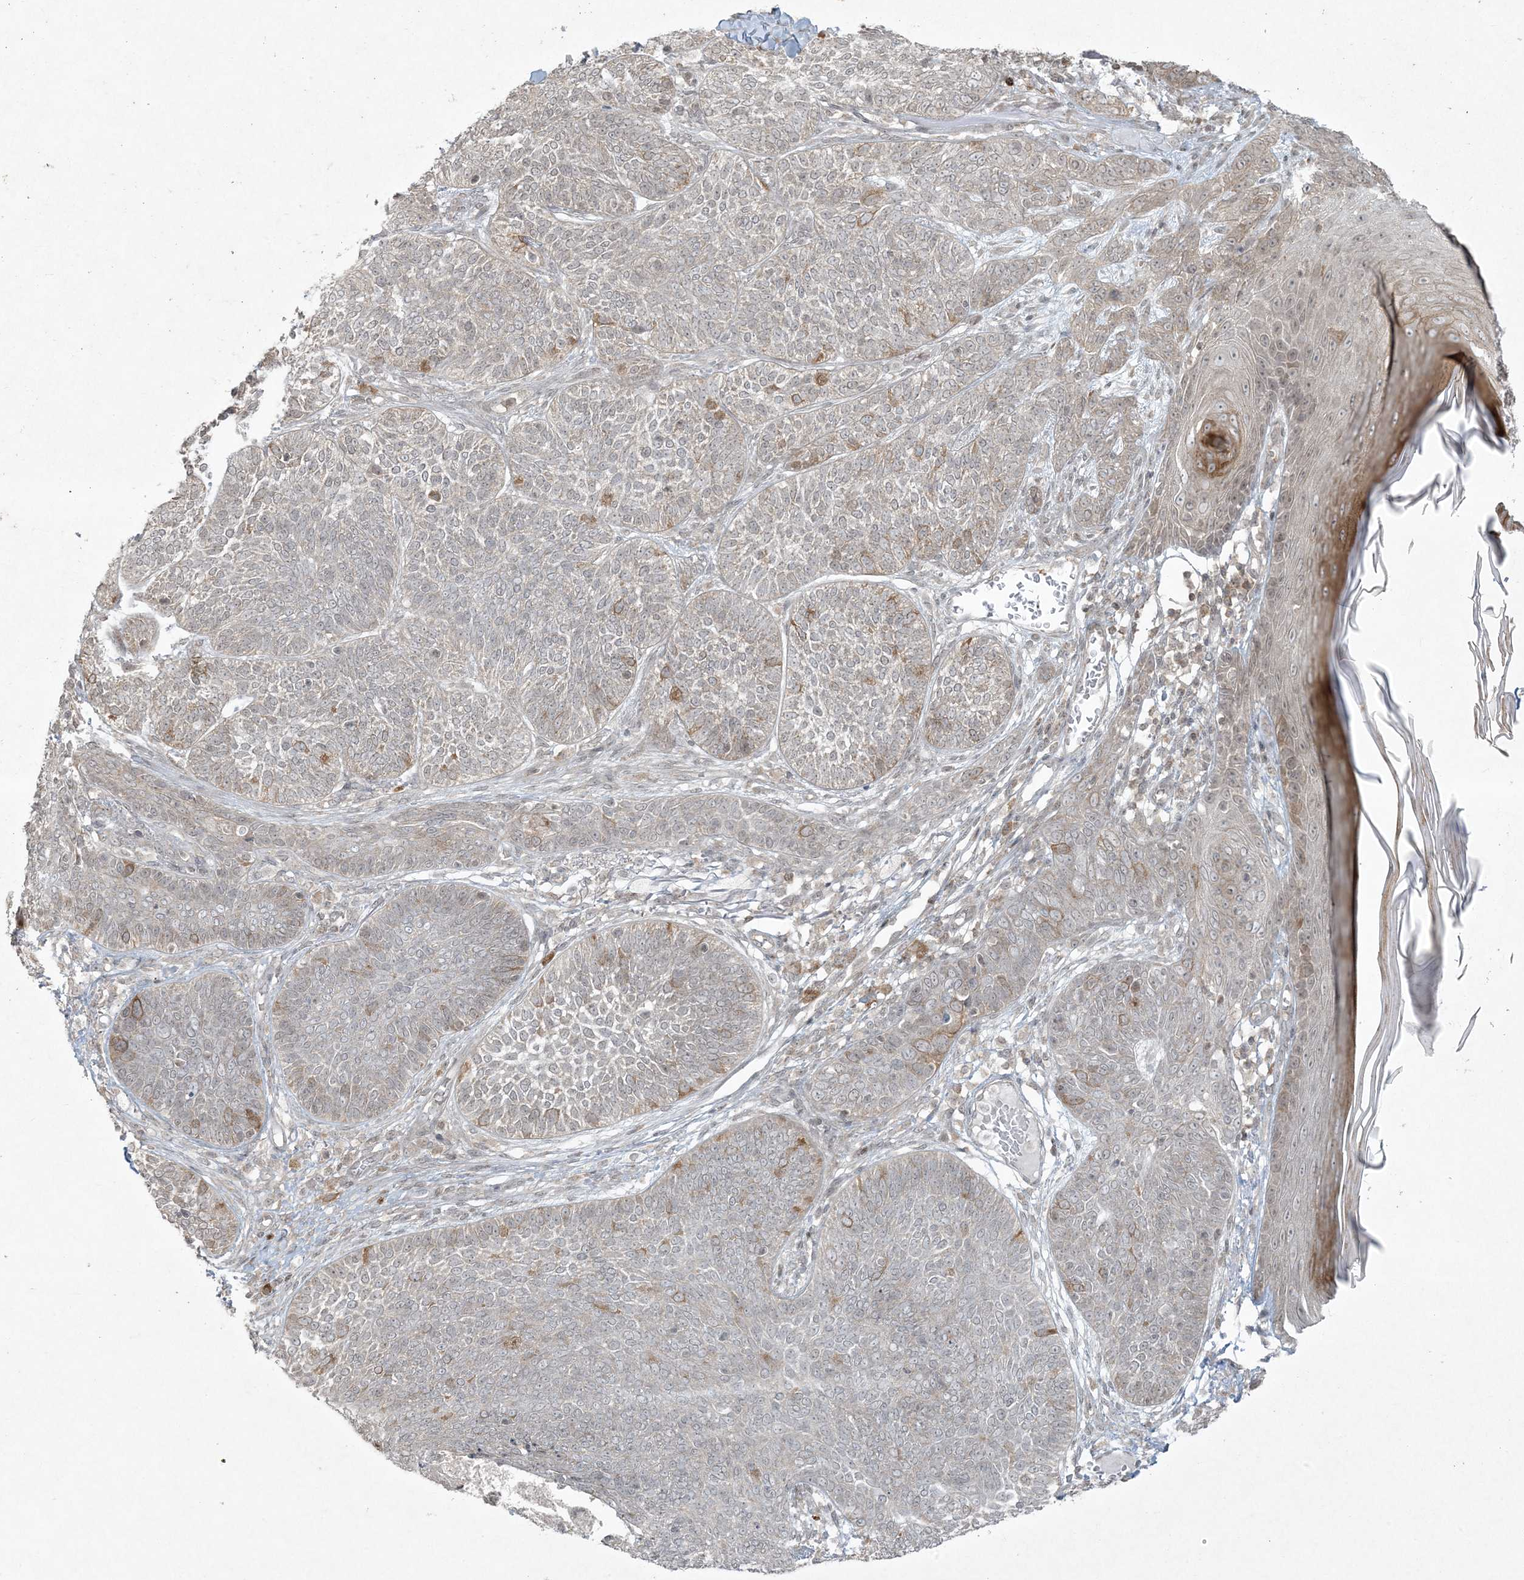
{"staining": {"intensity": "weak", "quantity": "<25%", "location": "cytoplasmic/membranous"}, "tissue": "skin cancer", "cell_type": "Tumor cells", "image_type": "cancer", "snomed": [{"axis": "morphology", "description": "Basal cell carcinoma"}, {"axis": "topography", "description": "Skin"}], "caption": "Histopathology image shows no significant protein positivity in tumor cells of skin cancer (basal cell carcinoma). (DAB immunohistochemistry (IHC) with hematoxylin counter stain).", "gene": "ZNF263", "patient": {"sex": "male", "age": 85}}